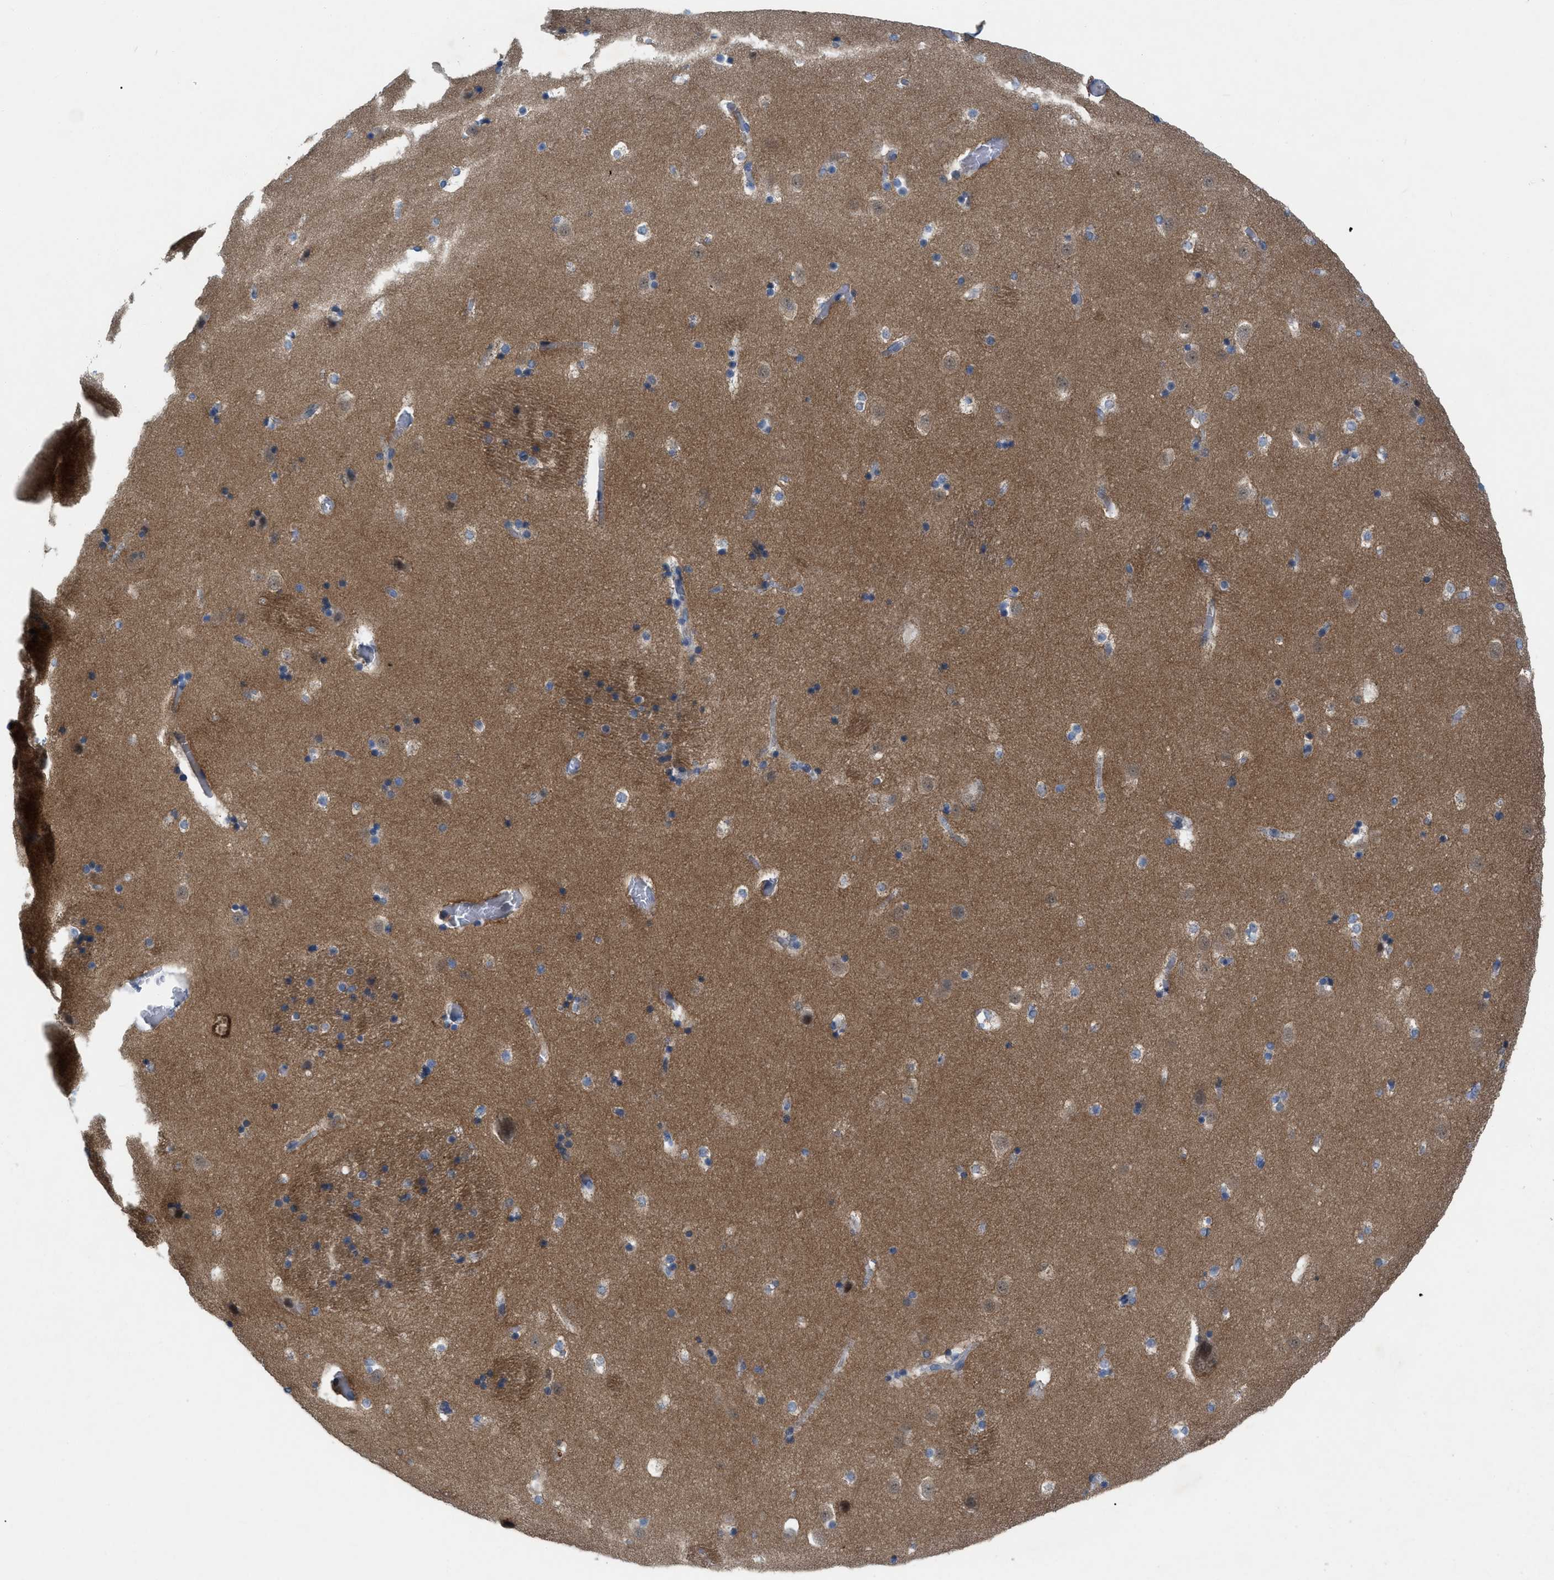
{"staining": {"intensity": "negative", "quantity": "none", "location": "none"}, "tissue": "caudate", "cell_type": "Glial cells", "image_type": "normal", "snomed": [{"axis": "morphology", "description": "Normal tissue, NOS"}, {"axis": "topography", "description": "Lateral ventricle wall"}], "caption": "High magnification brightfield microscopy of benign caudate stained with DAB (3,3'-diaminobenzidine) (brown) and counterstained with hematoxylin (blue): glial cells show no significant expression.", "gene": "NDEL1", "patient": {"sex": "male", "age": 45}}